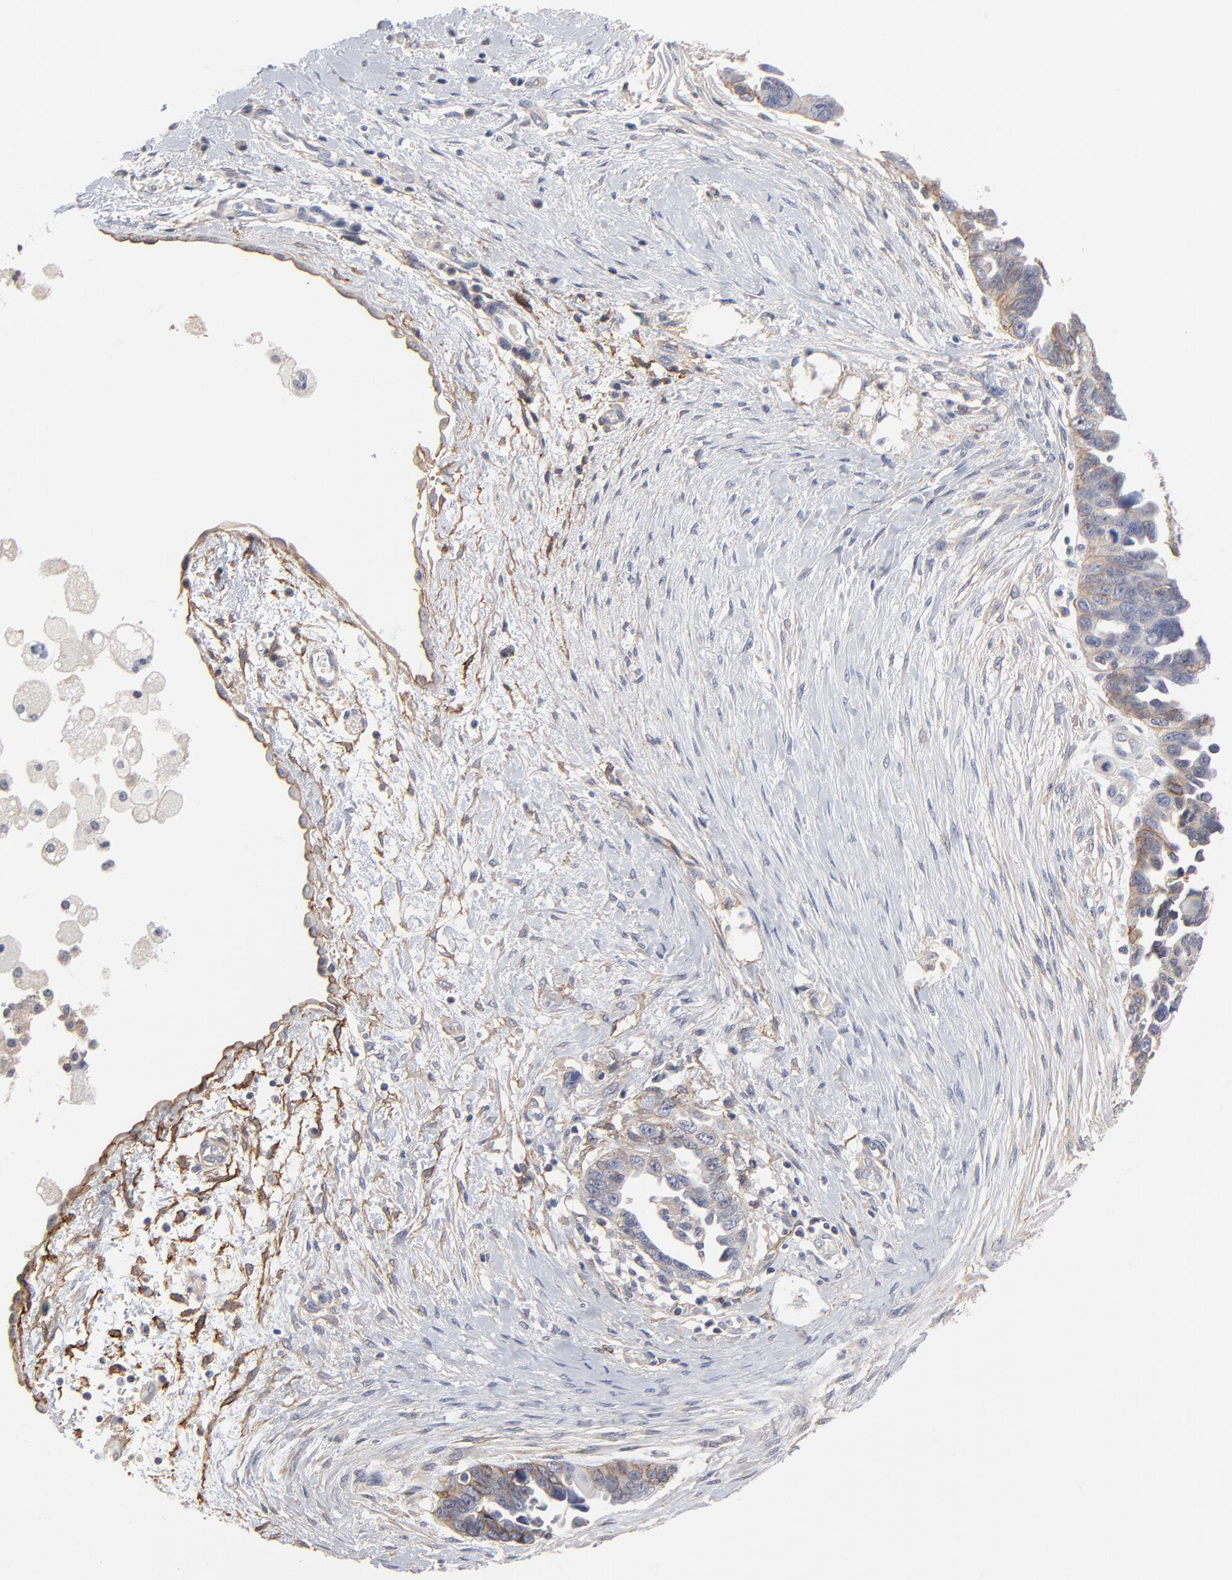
{"staining": {"intensity": "moderate", "quantity": ">75%", "location": "cytoplasmic/membranous"}, "tissue": "ovarian cancer", "cell_type": "Tumor cells", "image_type": "cancer", "snomed": [{"axis": "morphology", "description": "Cystadenocarcinoma, serous, NOS"}, {"axis": "topography", "description": "Ovary"}], "caption": "A brown stain labels moderate cytoplasmic/membranous staining of a protein in human ovarian cancer tumor cells.", "gene": "SLC16A1", "patient": {"sex": "female", "age": 63}}